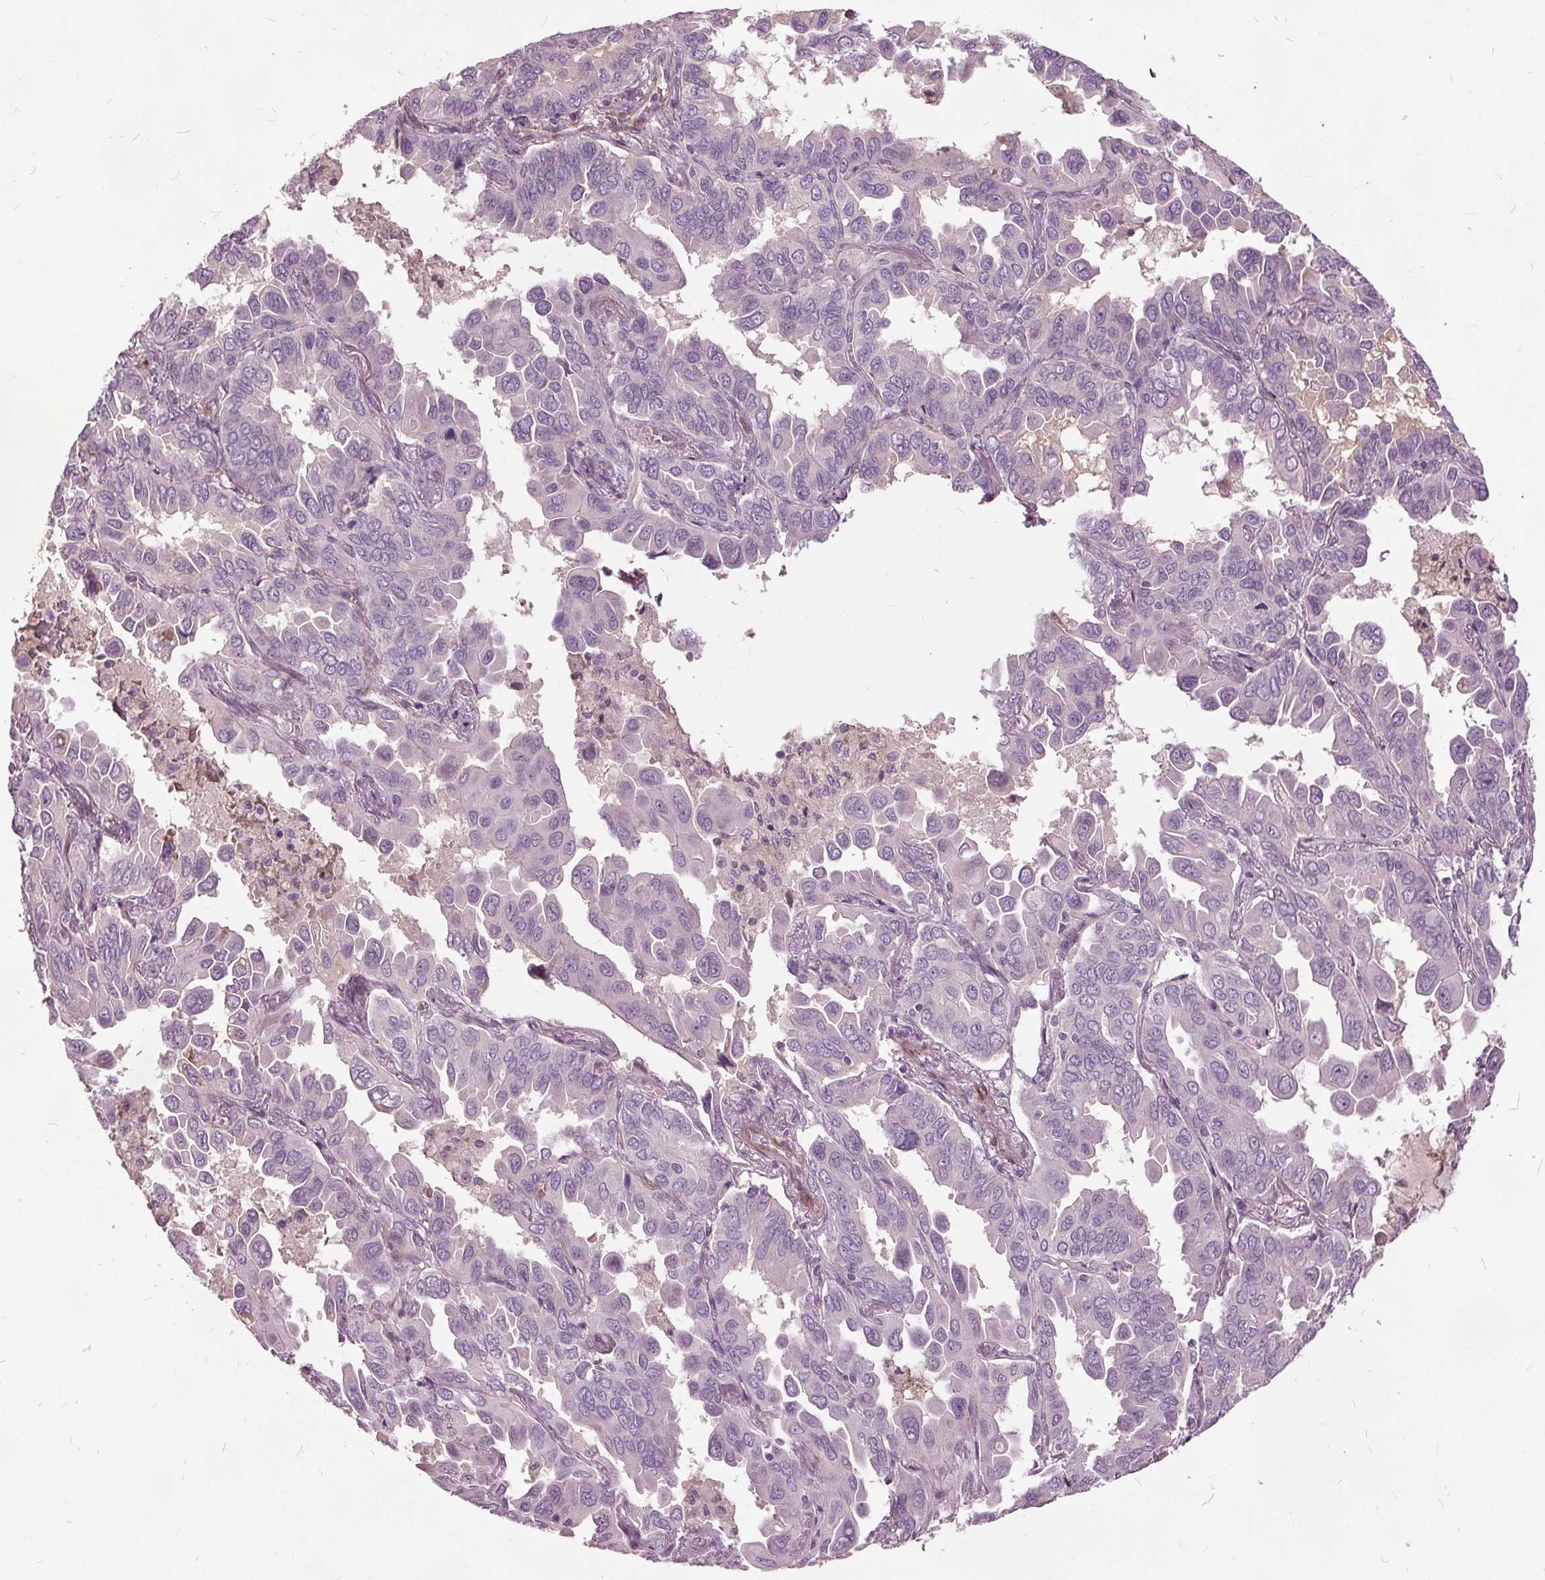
{"staining": {"intensity": "negative", "quantity": "none", "location": "none"}, "tissue": "lung cancer", "cell_type": "Tumor cells", "image_type": "cancer", "snomed": [{"axis": "morphology", "description": "Adenocarcinoma, NOS"}, {"axis": "topography", "description": "Lung"}], "caption": "A high-resolution micrograph shows IHC staining of adenocarcinoma (lung), which exhibits no significant staining in tumor cells.", "gene": "PDGFD", "patient": {"sex": "male", "age": 64}}